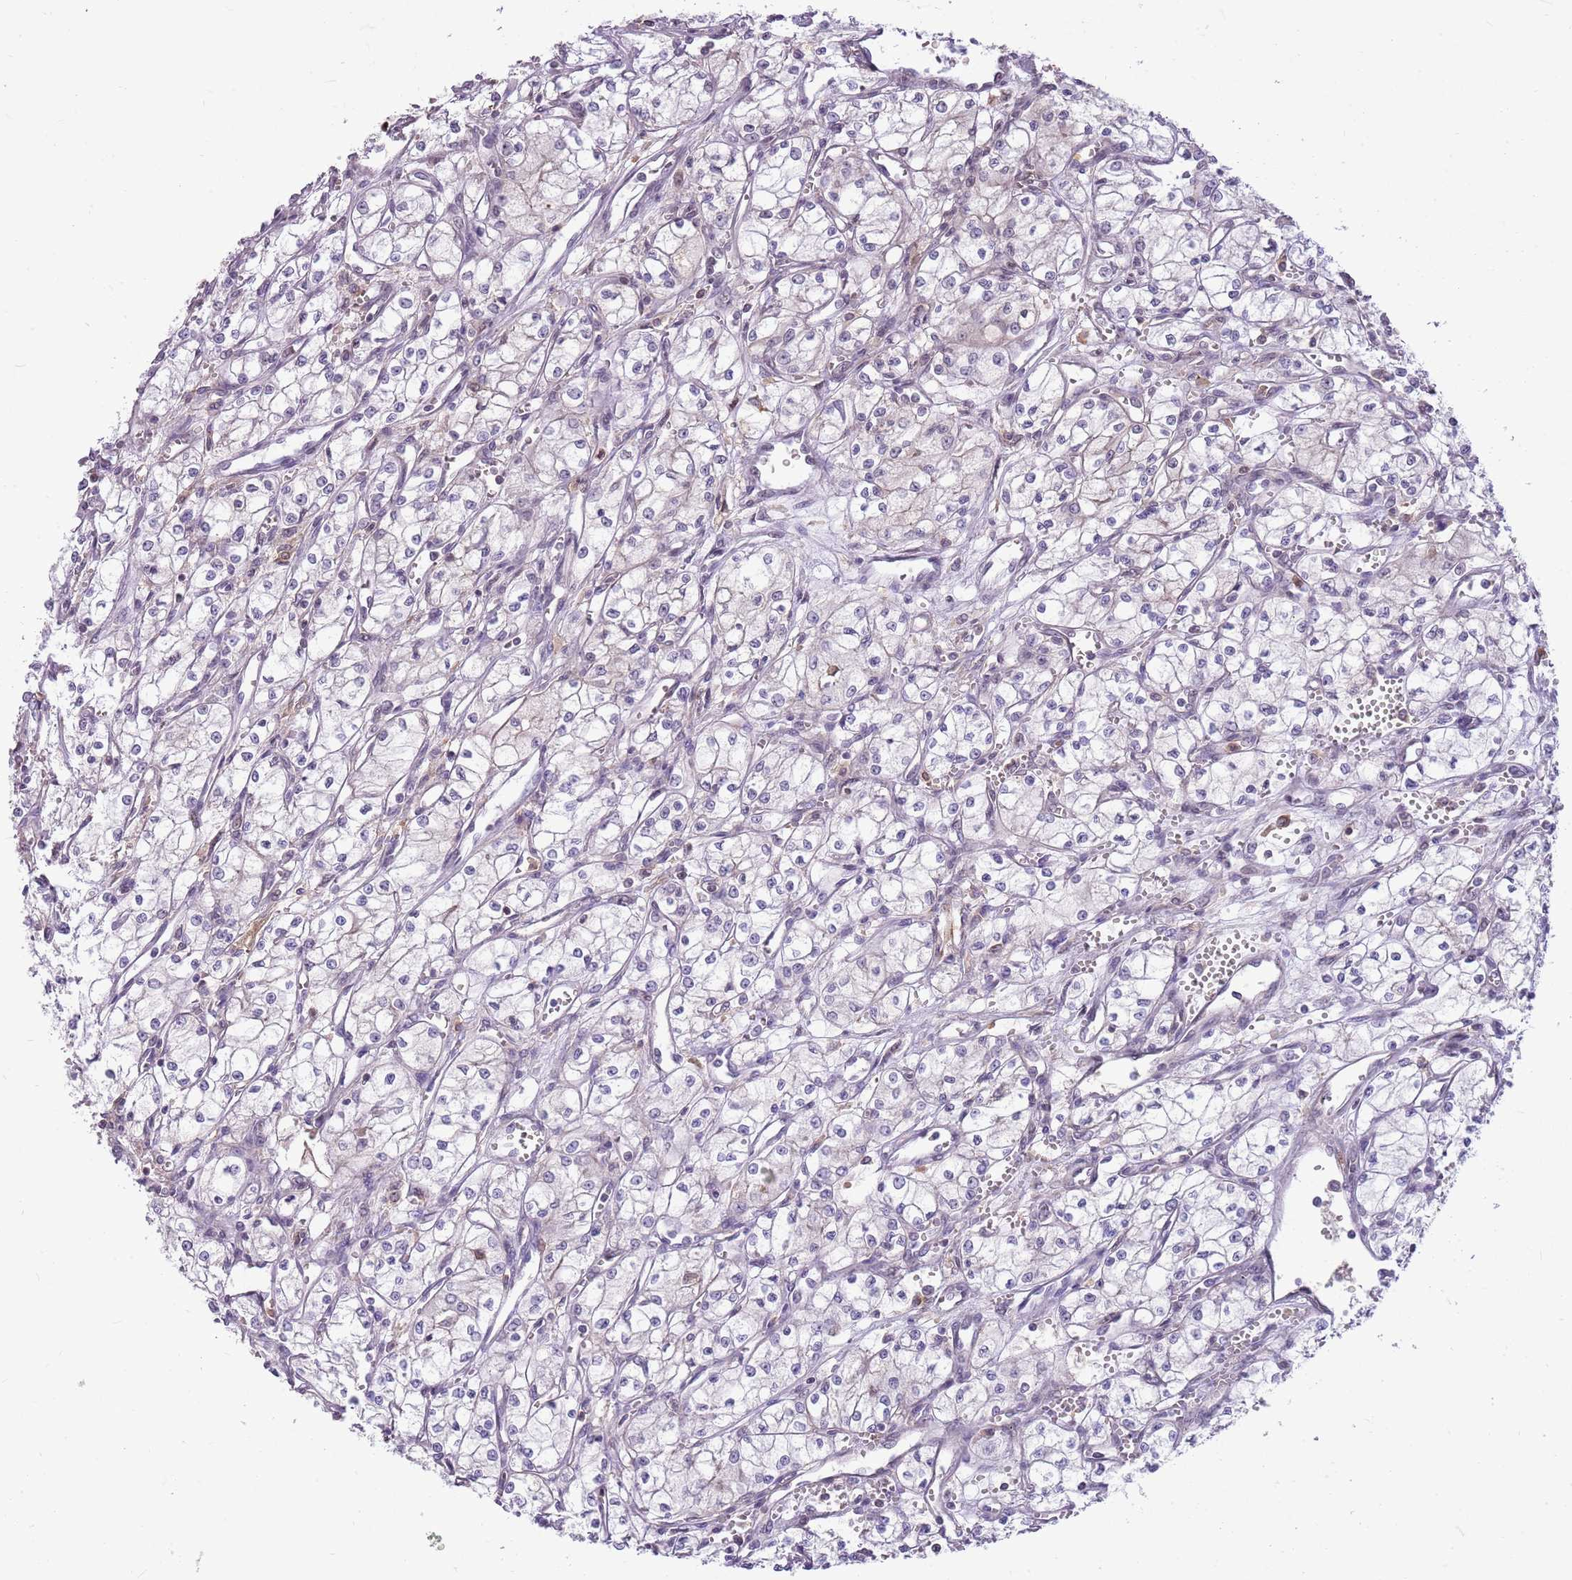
{"staining": {"intensity": "negative", "quantity": "none", "location": "none"}, "tissue": "renal cancer", "cell_type": "Tumor cells", "image_type": "cancer", "snomed": [{"axis": "morphology", "description": "Adenocarcinoma, NOS"}, {"axis": "topography", "description": "Kidney"}], "caption": "Immunohistochemistry (IHC) histopathology image of renal cancer (adenocarcinoma) stained for a protein (brown), which displays no expression in tumor cells.", "gene": "DHX32", "patient": {"sex": "male", "age": 59}}